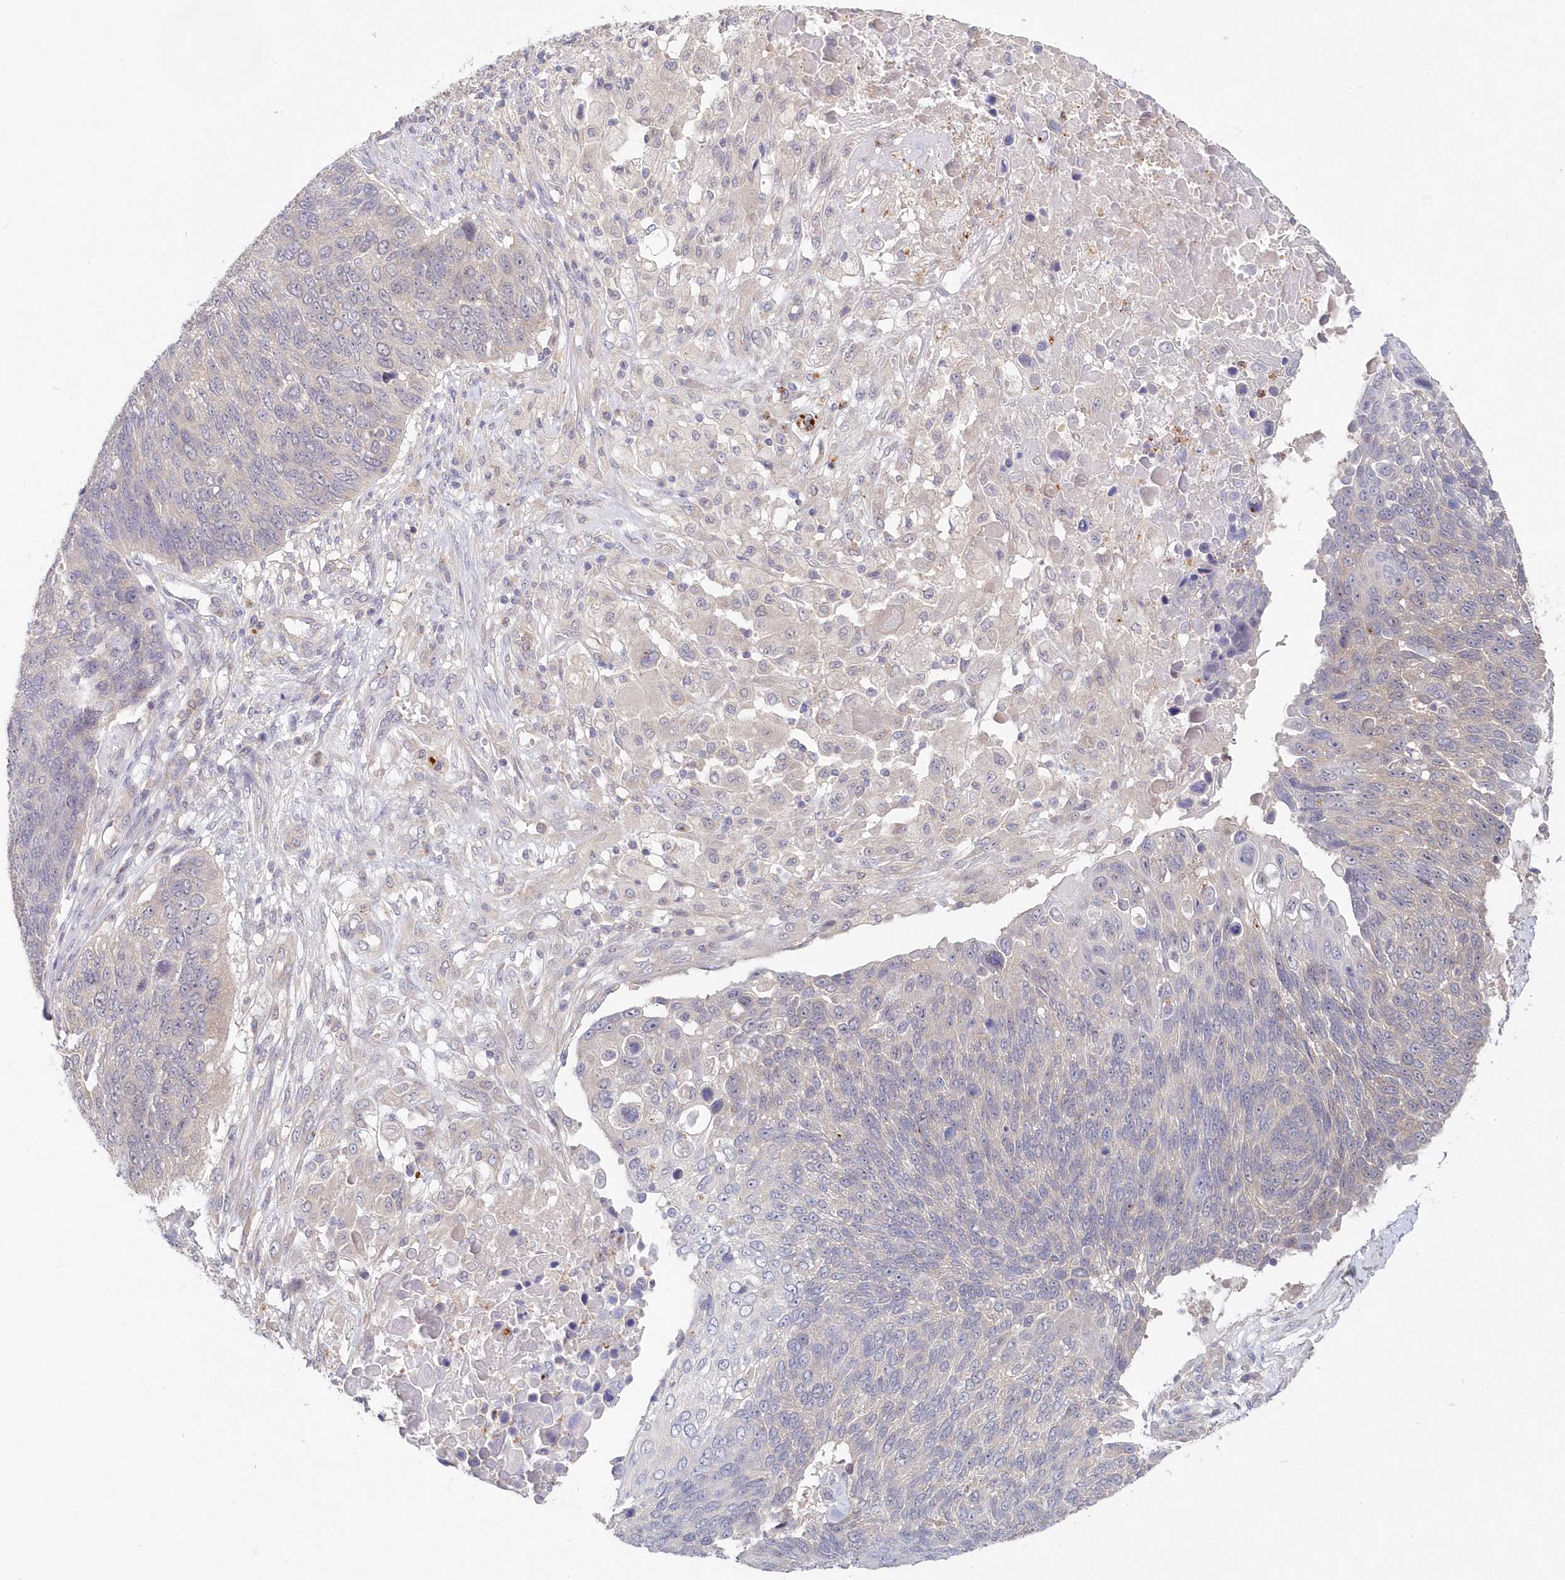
{"staining": {"intensity": "negative", "quantity": "none", "location": "none"}, "tissue": "lung cancer", "cell_type": "Tumor cells", "image_type": "cancer", "snomed": [{"axis": "morphology", "description": "Squamous cell carcinoma, NOS"}, {"axis": "topography", "description": "Lung"}], "caption": "High power microscopy image of an immunohistochemistry (IHC) histopathology image of lung squamous cell carcinoma, revealing no significant staining in tumor cells.", "gene": "KATNA1", "patient": {"sex": "male", "age": 66}}